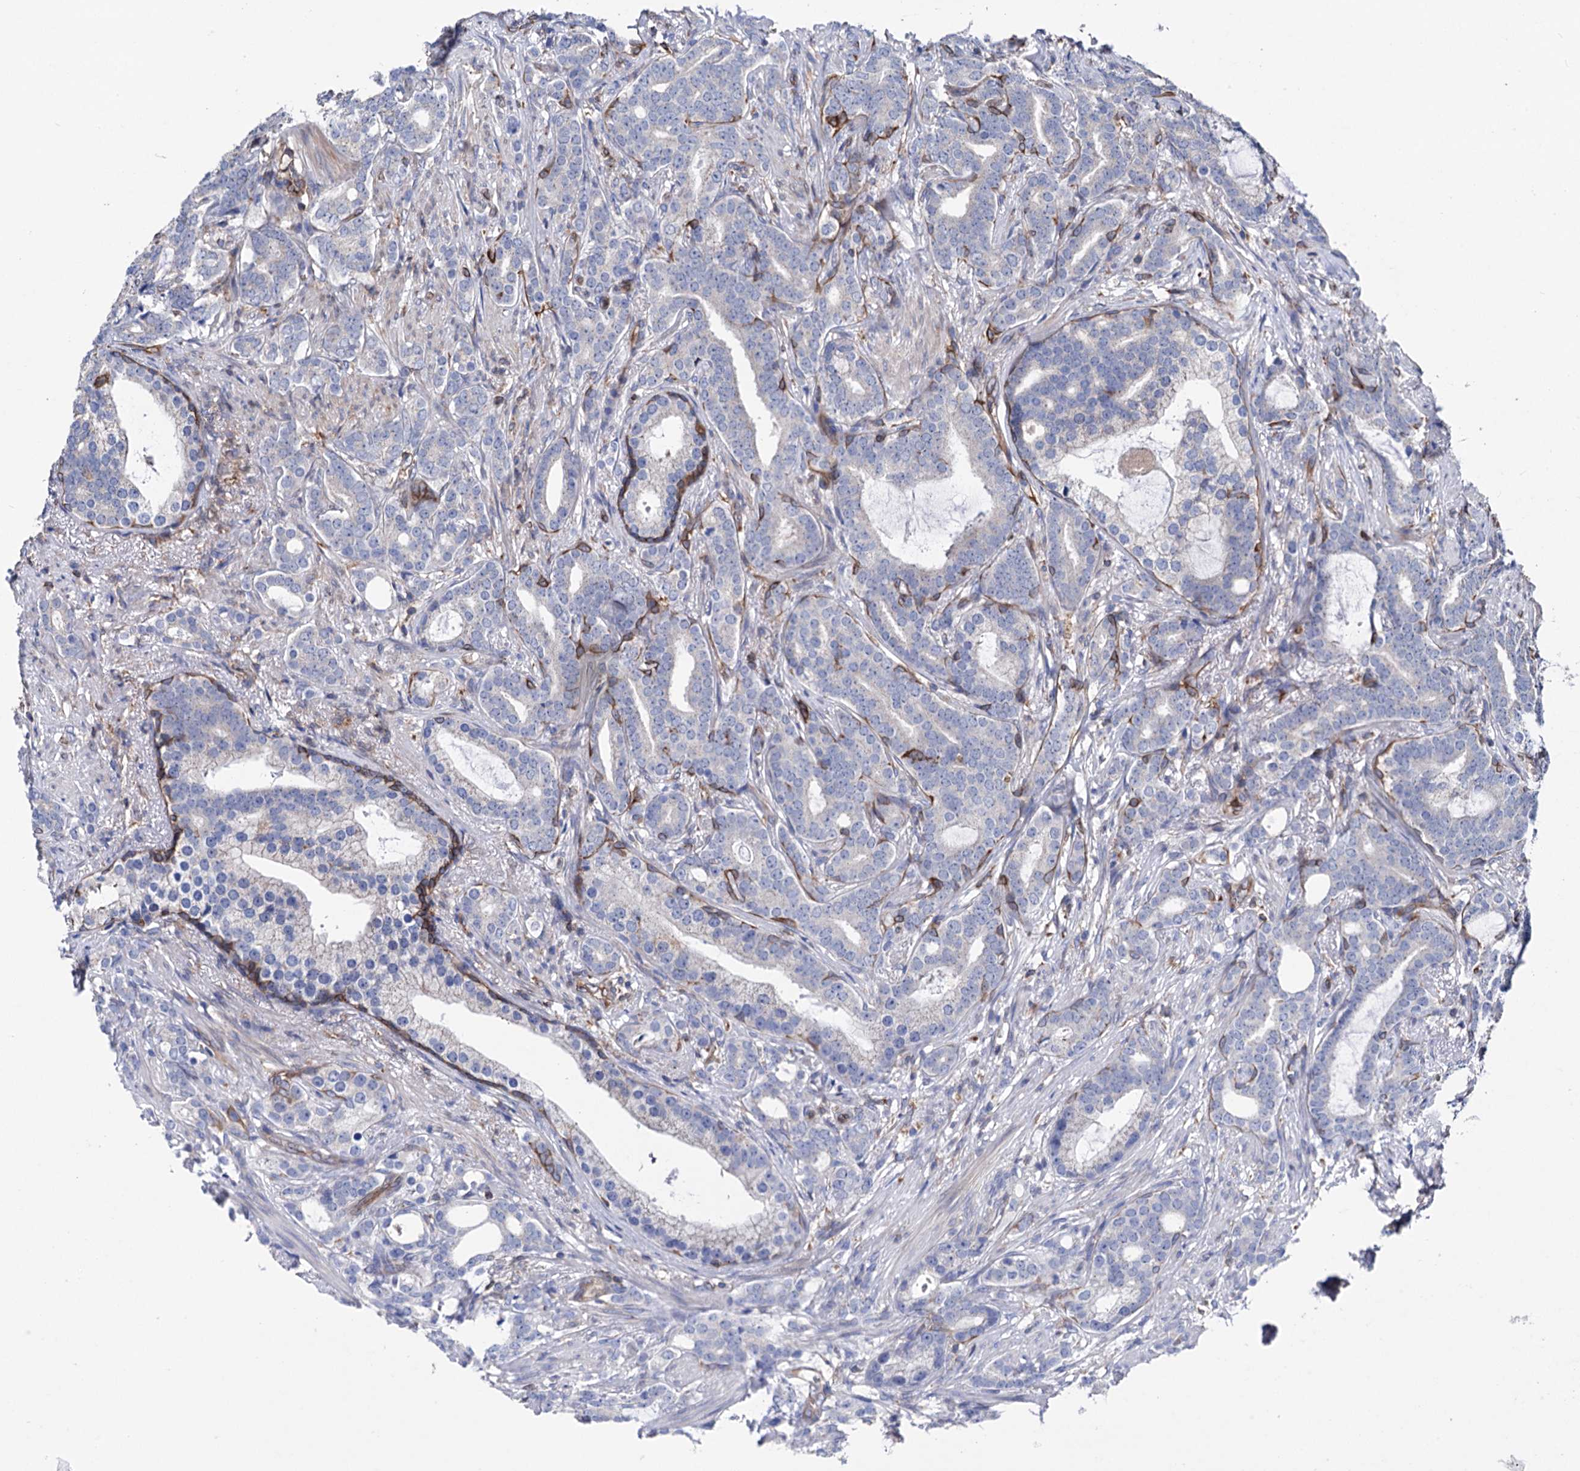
{"staining": {"intensity": "moderate", "quantity": "<25%", "location": "cytoplasmic/membranous"}, "tissue": "prostate cancer", "cell_type": "Tumor cells", "image_type": "cancer", "snomed": [{"axis": "morphology", "description": "Adenocarcinoma, Low grade"}, {"axis": "topography", "description": "Prostate"}], "caption": "A photomicrograph of prostate cancer (low-grade adenocarcinoma) stained for a protein displays moderate cytoplasmic/membranous brown staining in tumor cells. The staining was performed using DAB, with brown indicating positive protein expression. Nuclei are stained blue with hematoxylin.", "gene": "STING1", "patient": {"sex": "male", "age": 71}}